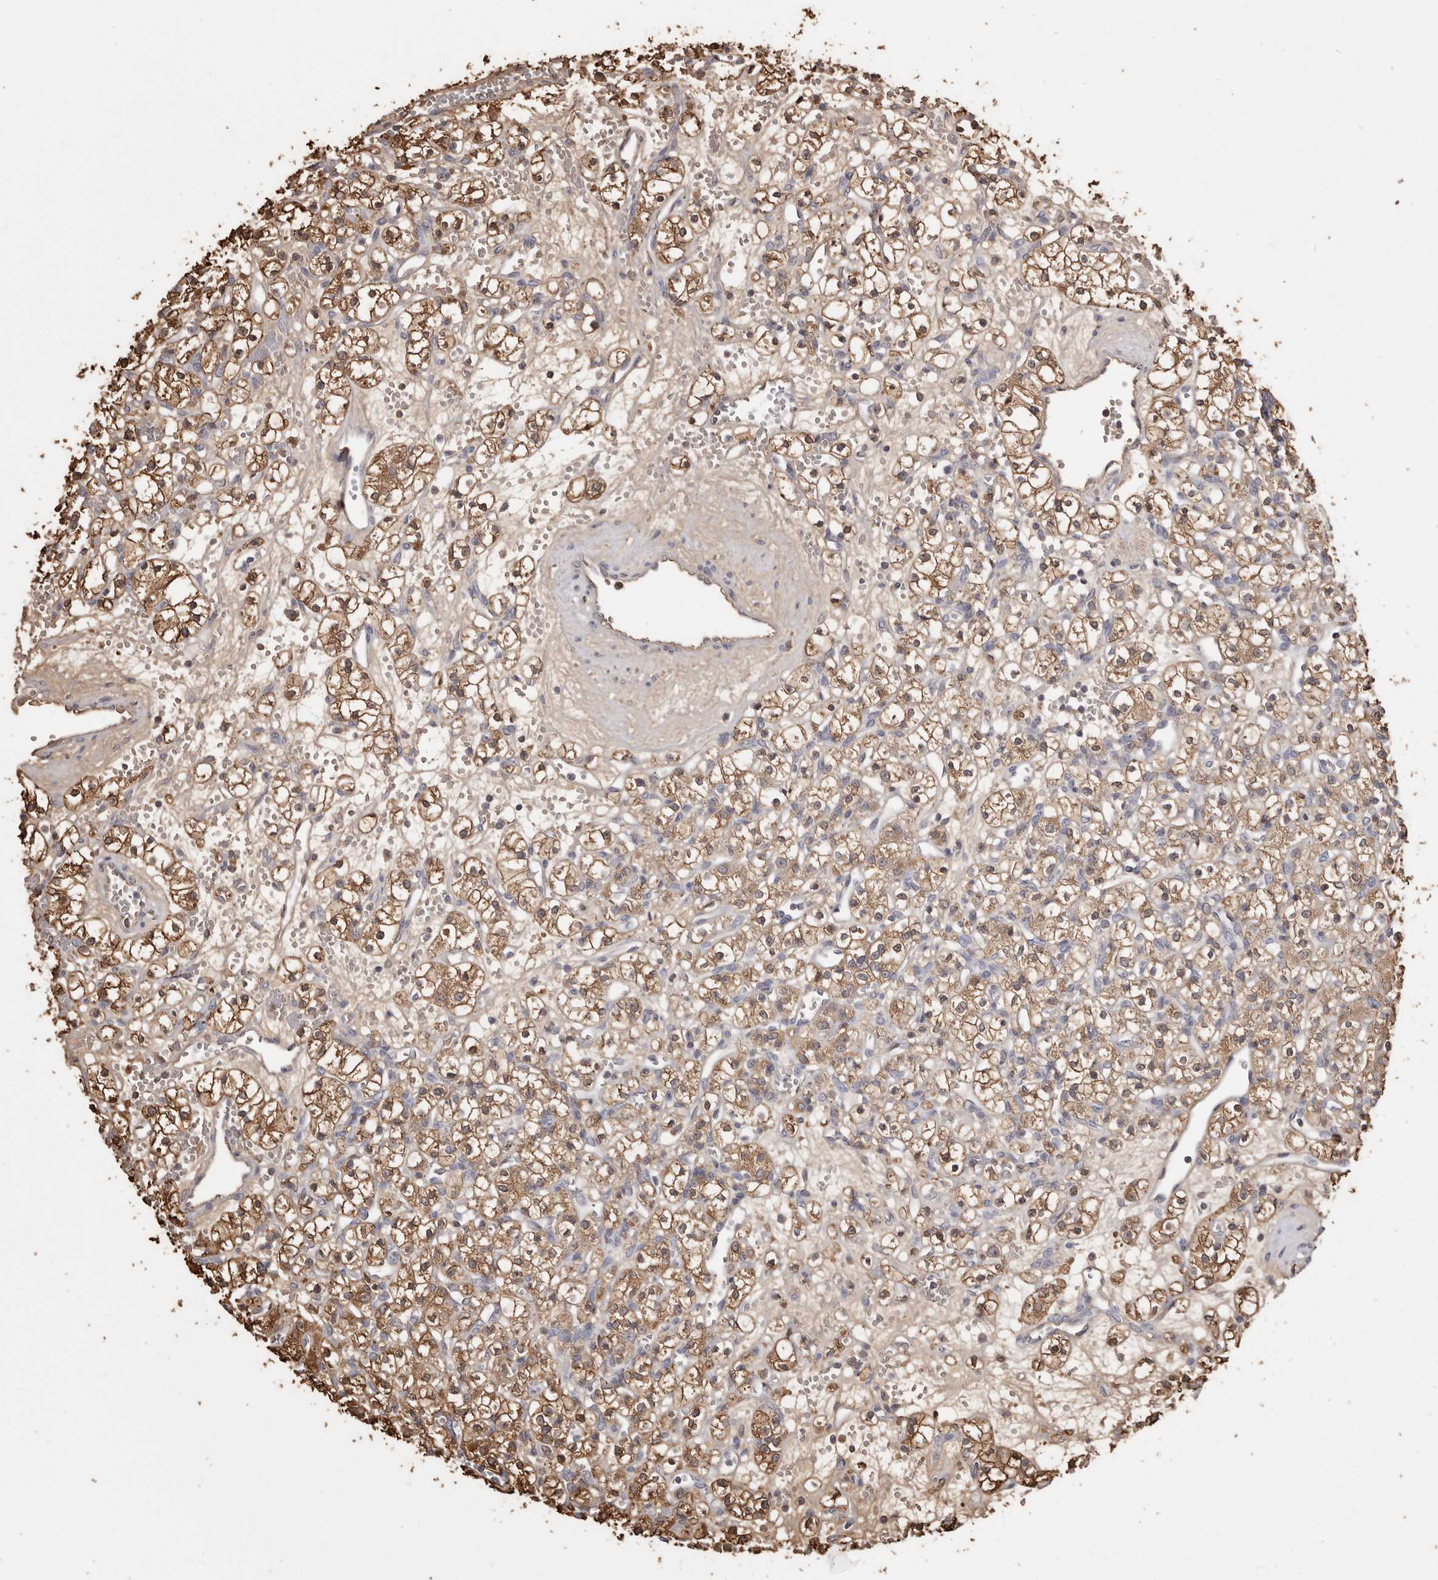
{"staining": {"intensity": "moderate", "quantity": ">75%", "location": "cytoplasmic/membranous"}, "tissue": "renal cancer", "cell_type": "Tumor cells", "image_type": "cancer", "snomed": [{"axis": "morphology", "description": "Adenocarcinoma, NOS"}, {"axis": "topography", "description": "Kidney"}], "caption": "Immunohistochemical staining of adenocarcinoma (renal) exhibits medium levels of moderate cytoplasmic/membranous positivity in about >75% of tumor cells.", "gene": "PKM", "patient": {"sex": "female", "age": 59}}